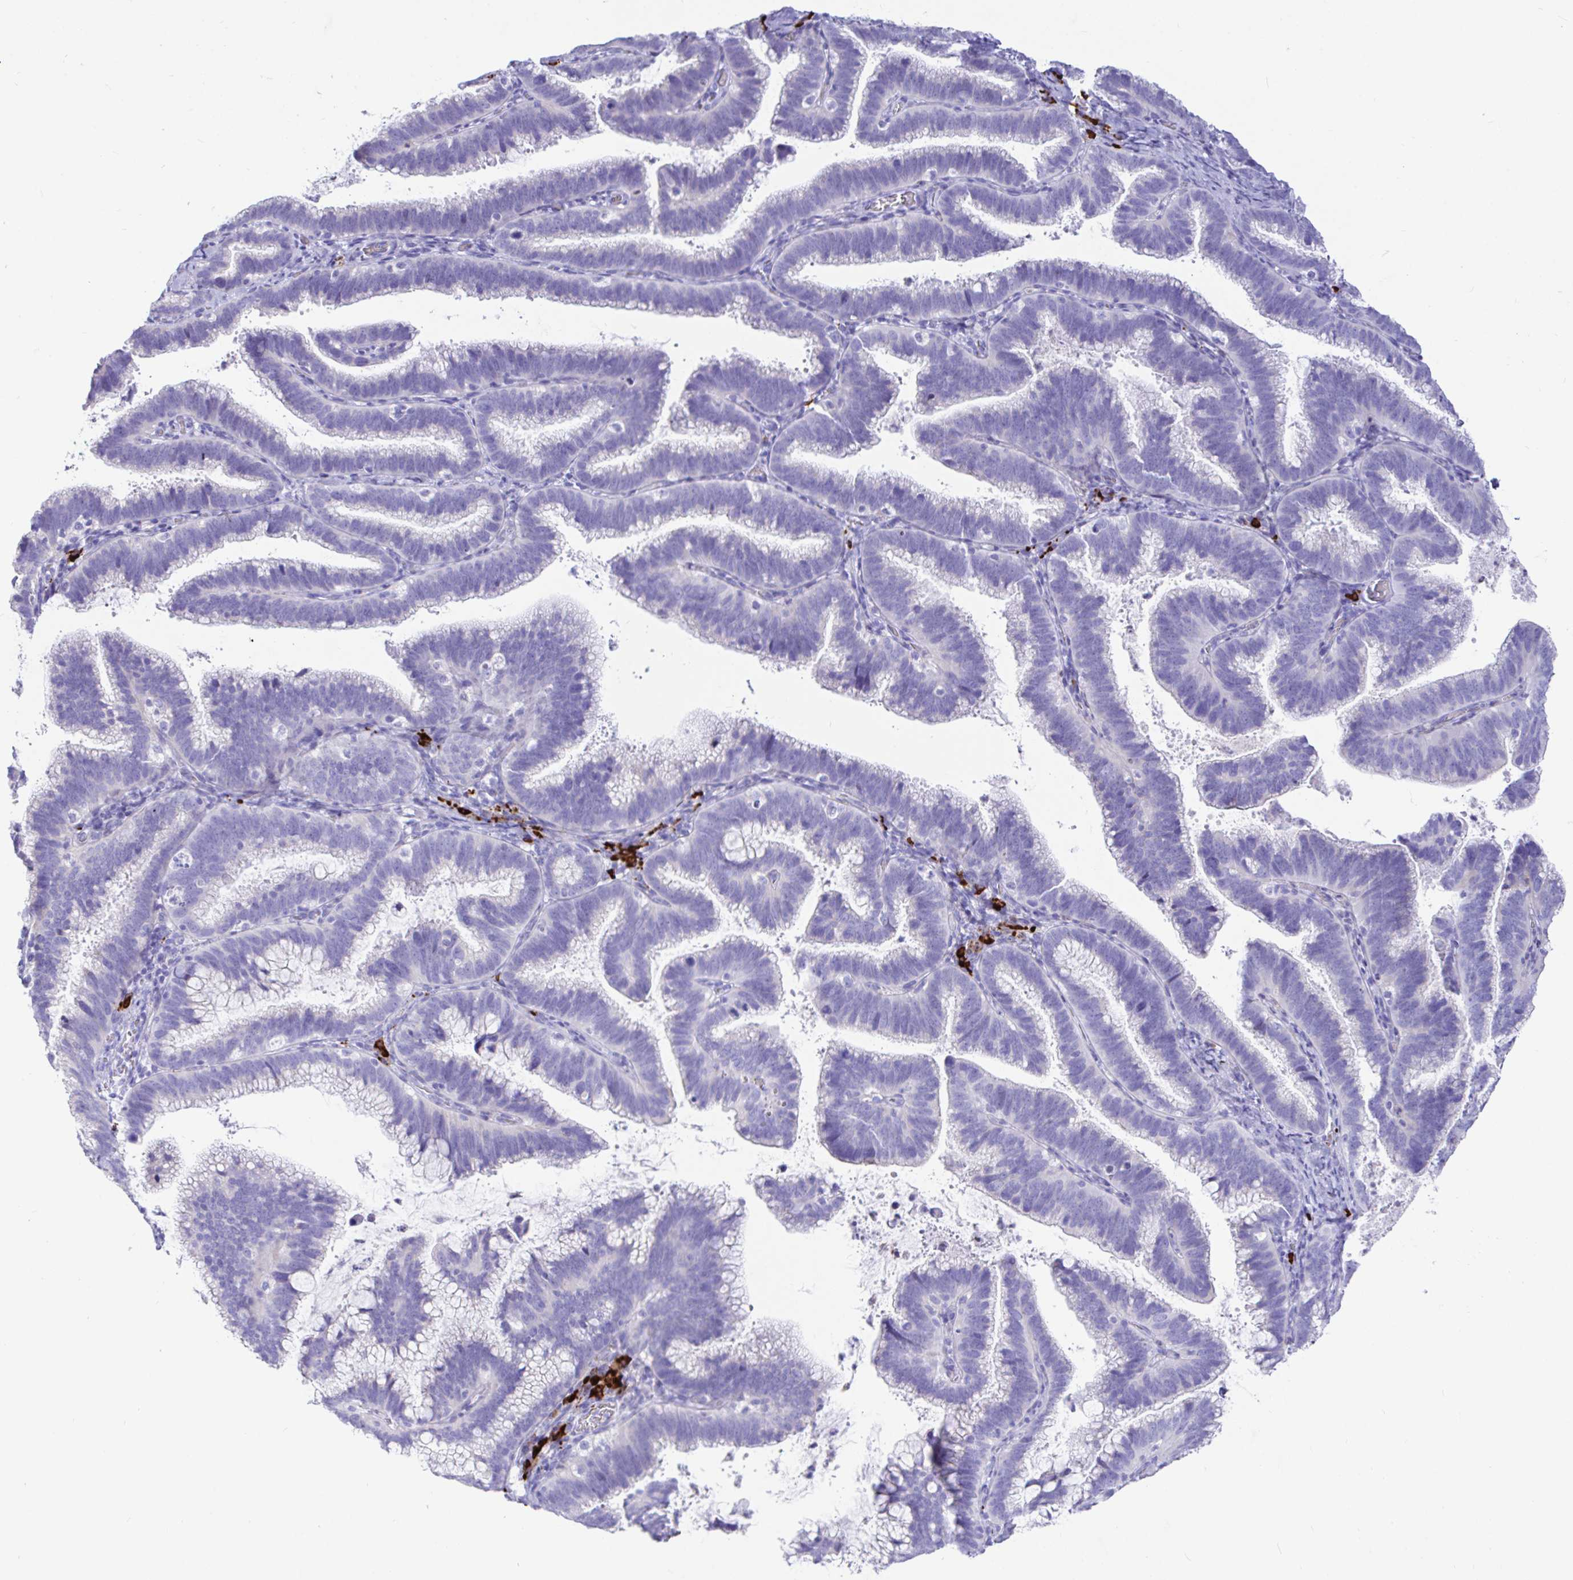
{"staining": {"intensity": "negative", "quantity": "none", "location": "none"}, "tissue": "cervical cancer", "cell_type": "Tumor cells", "image_type": "cancer", "snomed": [{"axis": "morphology", "description": "Adenocarcinoma, NOS"}, {"axis": "topography", "description": "Cervix"}], "caption": "Micrograph shows no protein staining in tumor cells of cervical adenocarcinoma tissue. Brightfield microscopy of immunohistochemistry stained with DAB (3,3'-diaminobenzidine) (brown) and hematoxylin (blue), captured at high magnification.", "gene": "CCDC62", "patient": {"sex": "female", "age": 61}}